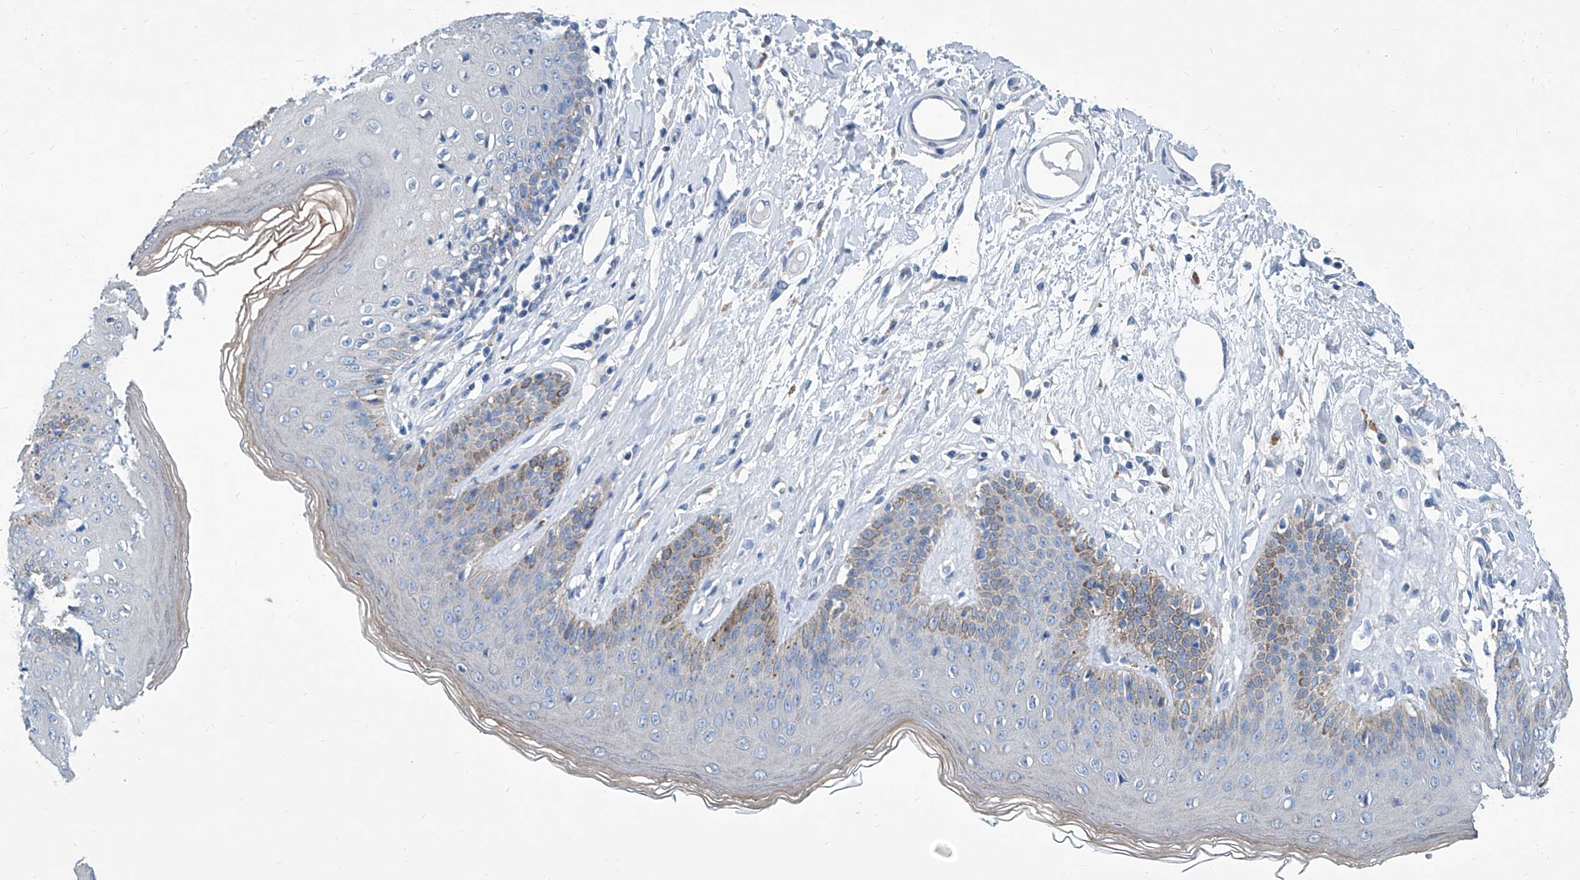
{"staining": {"intensity": "moderate", "quantity": "<25%", "location": "cytoplasmic/membranous"}, "tissue": "skin", "cell_type": "Epidermal cells", "image_type": "normal", "snomed": [{"axis": "morphology", "description": "Normal tissue, NOS"}, {"axis": "morphology", "description": "Squamous cell carcinoma, NOS"}, {"axis": "topography", "description": "Vulva"}], "caption": "A brown stain labels moderate cytoplasmic/membranous positivity of a protein in epidermal cells of normal human skin. (brown staining indicates protein expression, while blue staining denotes nuclei).", "gene": "ZNF519", "patient": {"sex": "female", "age": 85}}